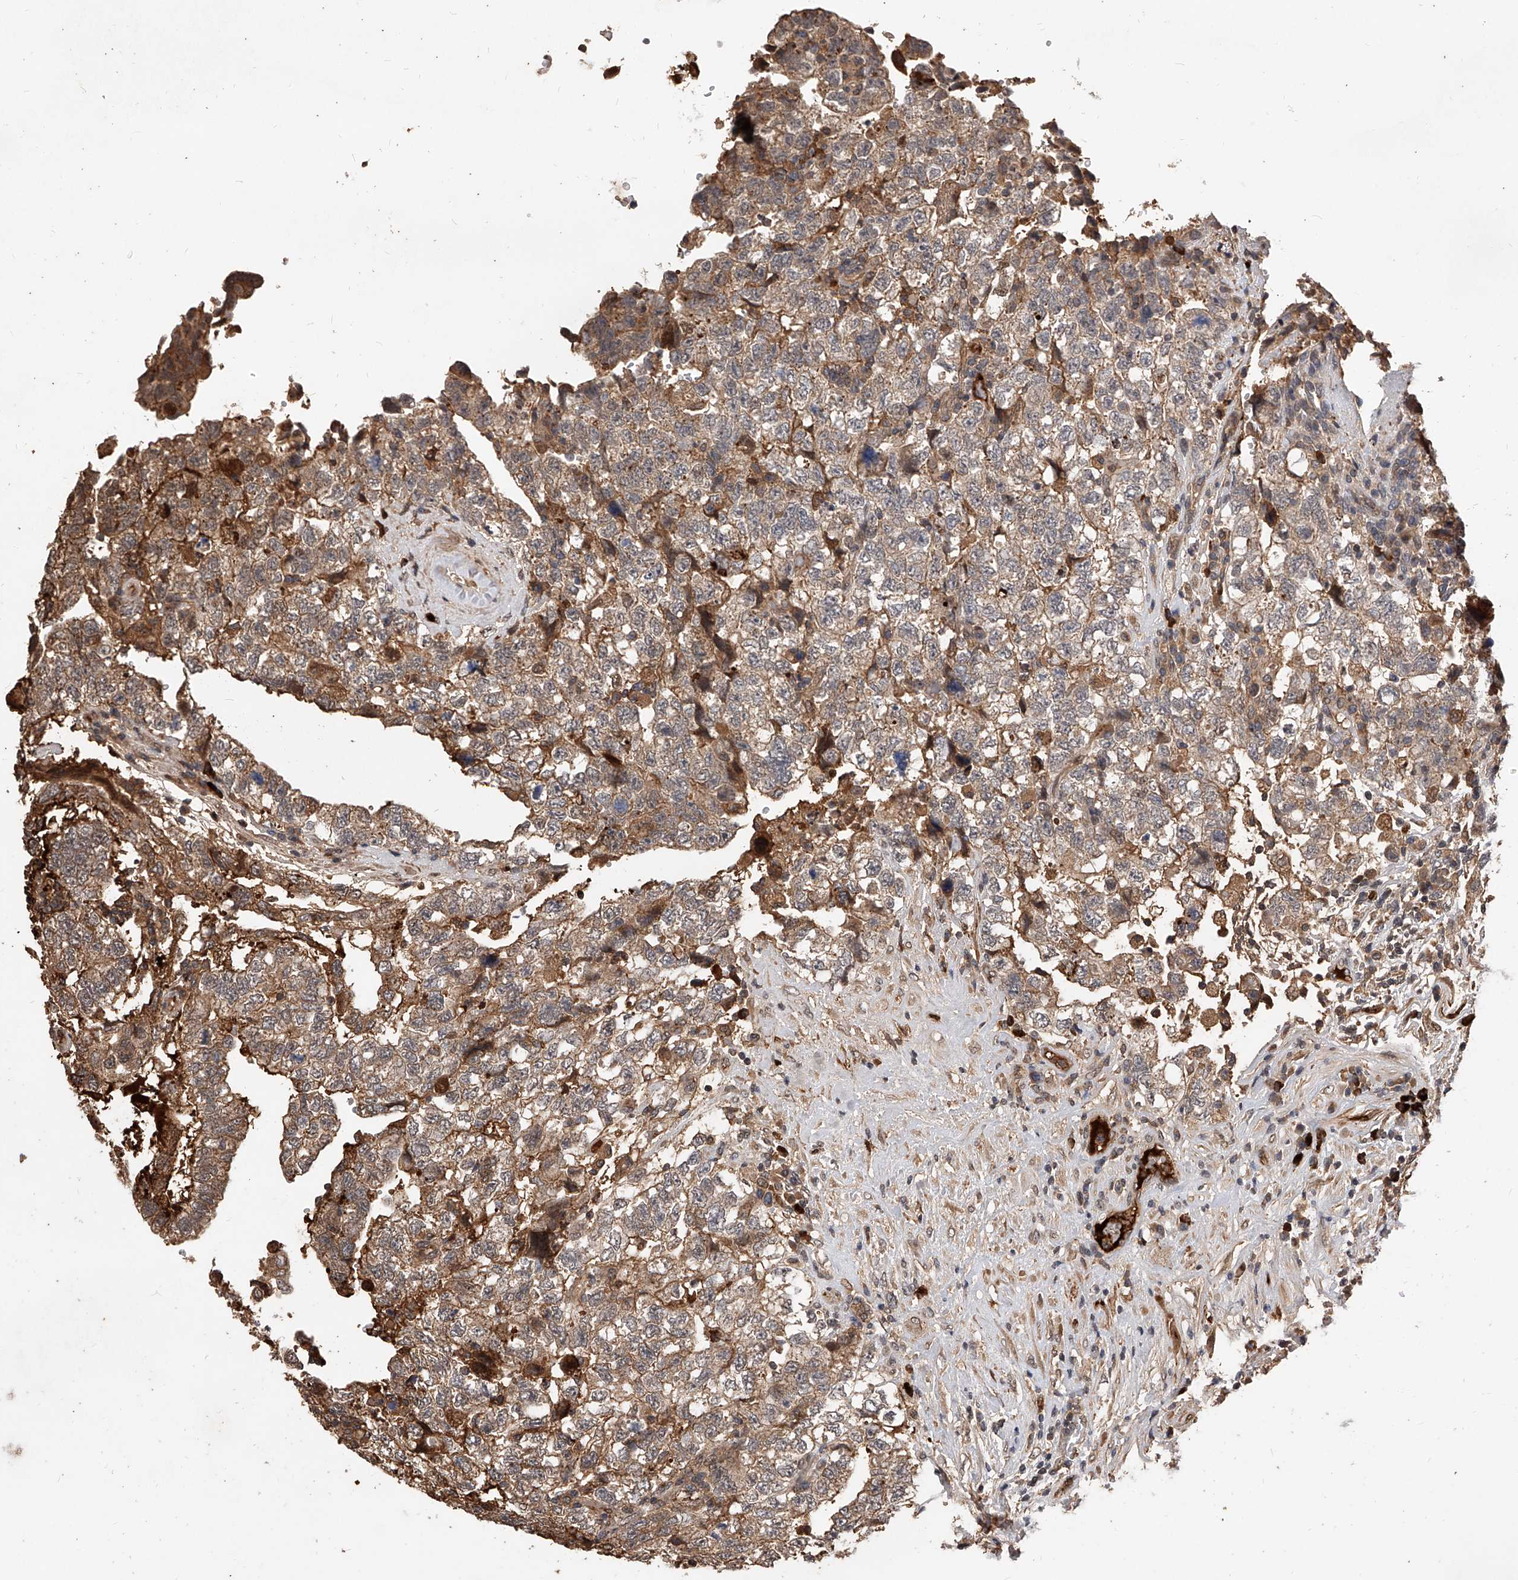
{"staining": {"intensity": "moderate", "quantity": "25%-75%", "location": "cytoplasmic/membranous"}, "tissue": "testis cancer", "cell_type": "Tumor cells", "image_type": "cancer", "snomed": [{"axis": "morphology", "description": "Carcinoma, Embryonal, NOS"}, {"axis": "topography", "description": "Testis"}], "caption": "A photomicrograph of embryonal carcinoma (testis) stained for a protein displays moderate cytoplasmic/membranous brown staining in tumor cells. (IHC, brightfield microscopy, high magnification).", "gene": "CFAP410", "patient": {"sex": "male", "age": 36}}